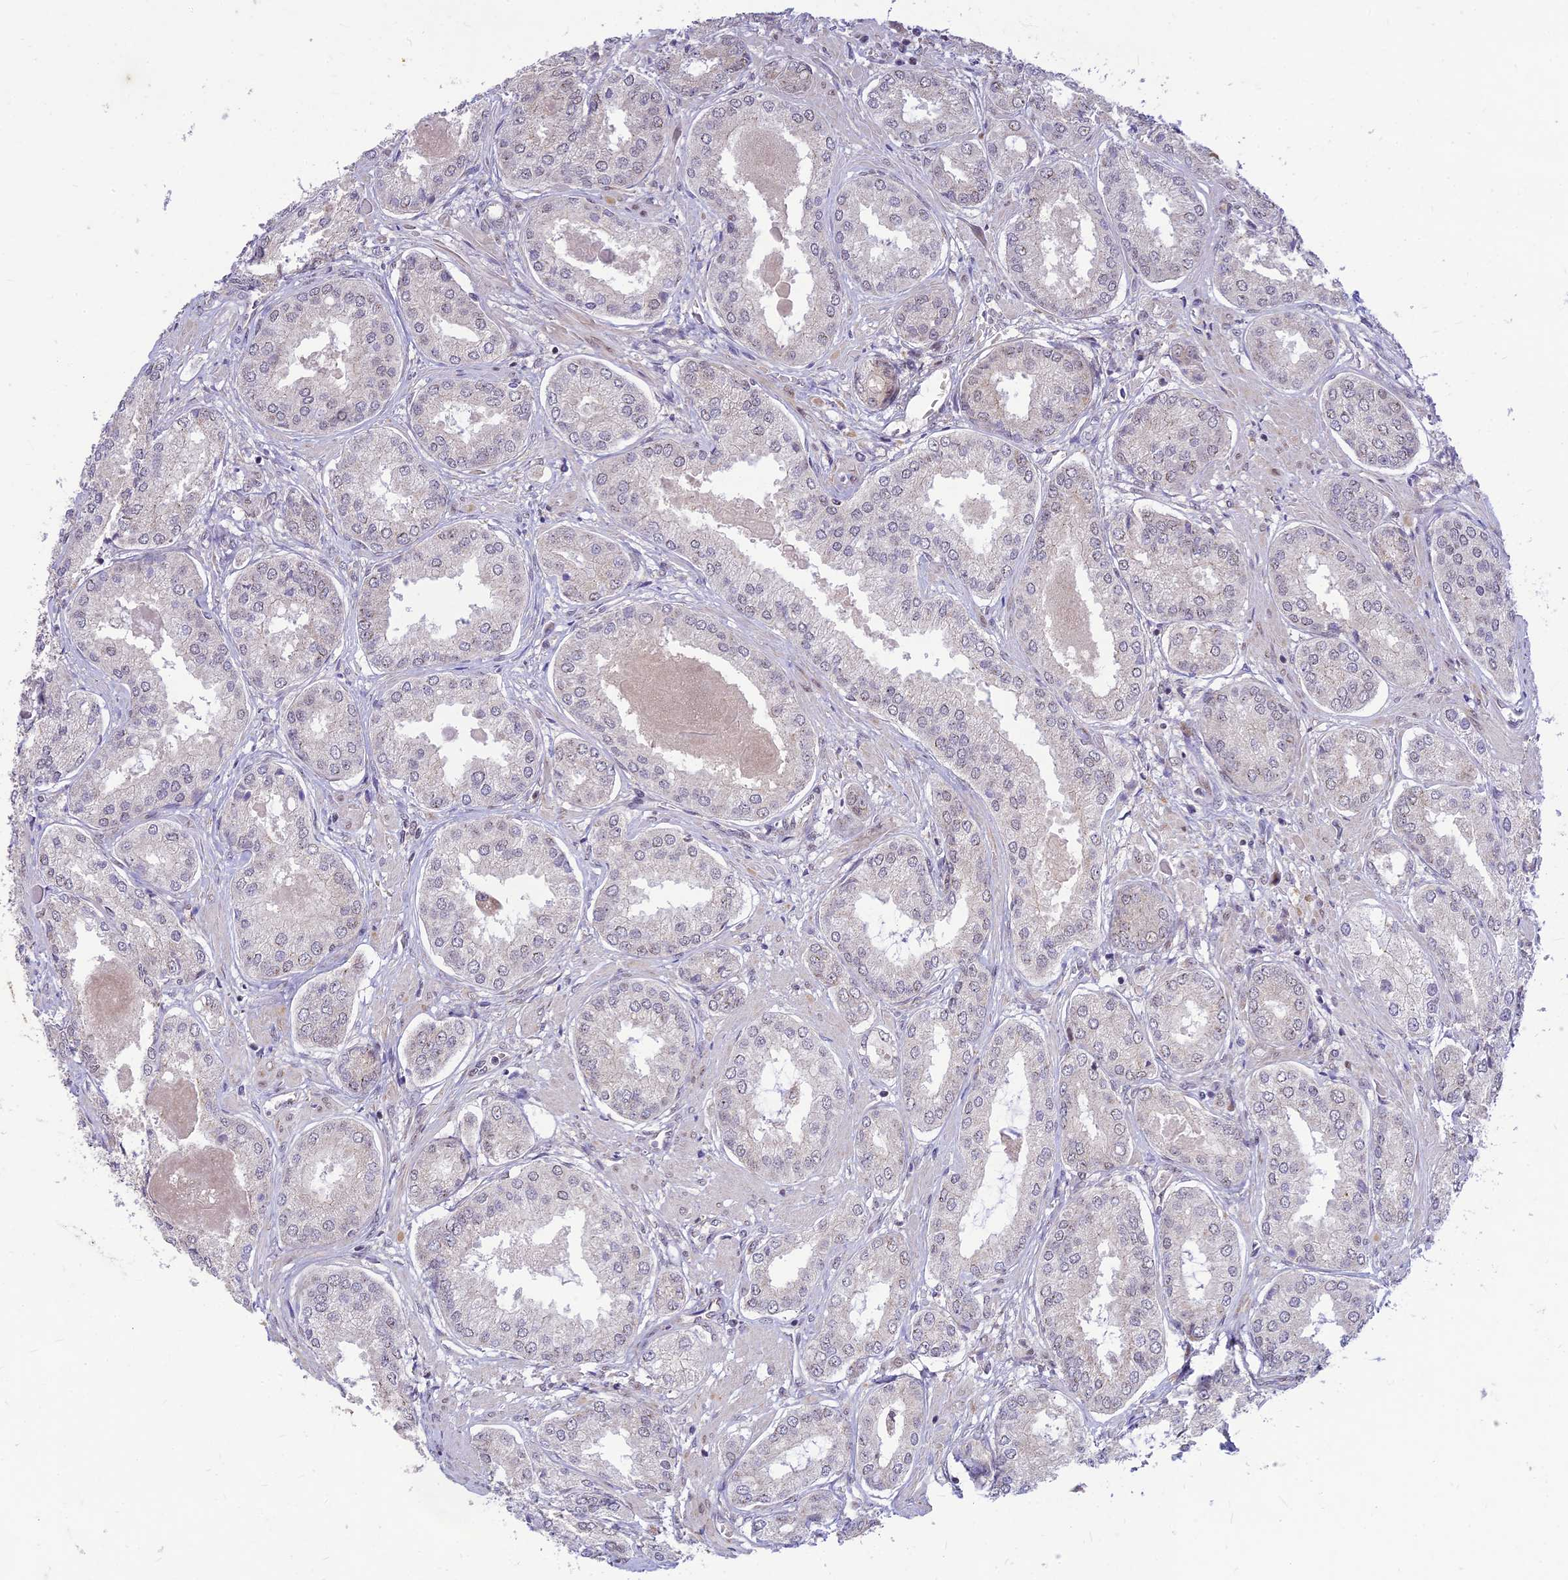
{"staining": {"intensity": "negative", "quantity": "none", "location": "none"}, "tissue": "prostate cancer", "cell_type": "Tumor cells", "image_type": "cancer", "snomed": [{"axis": "morphology", "description": "Adenocarcinoma, Low grade"}, {"axis": "topography", "description": "Prostate"}], "caption": "The histopathology image demonstrates no significant expression in tumor cells of prostate cancer.", "gene": "MICOS13", "patient": {"sex": "male", "age": 68}}